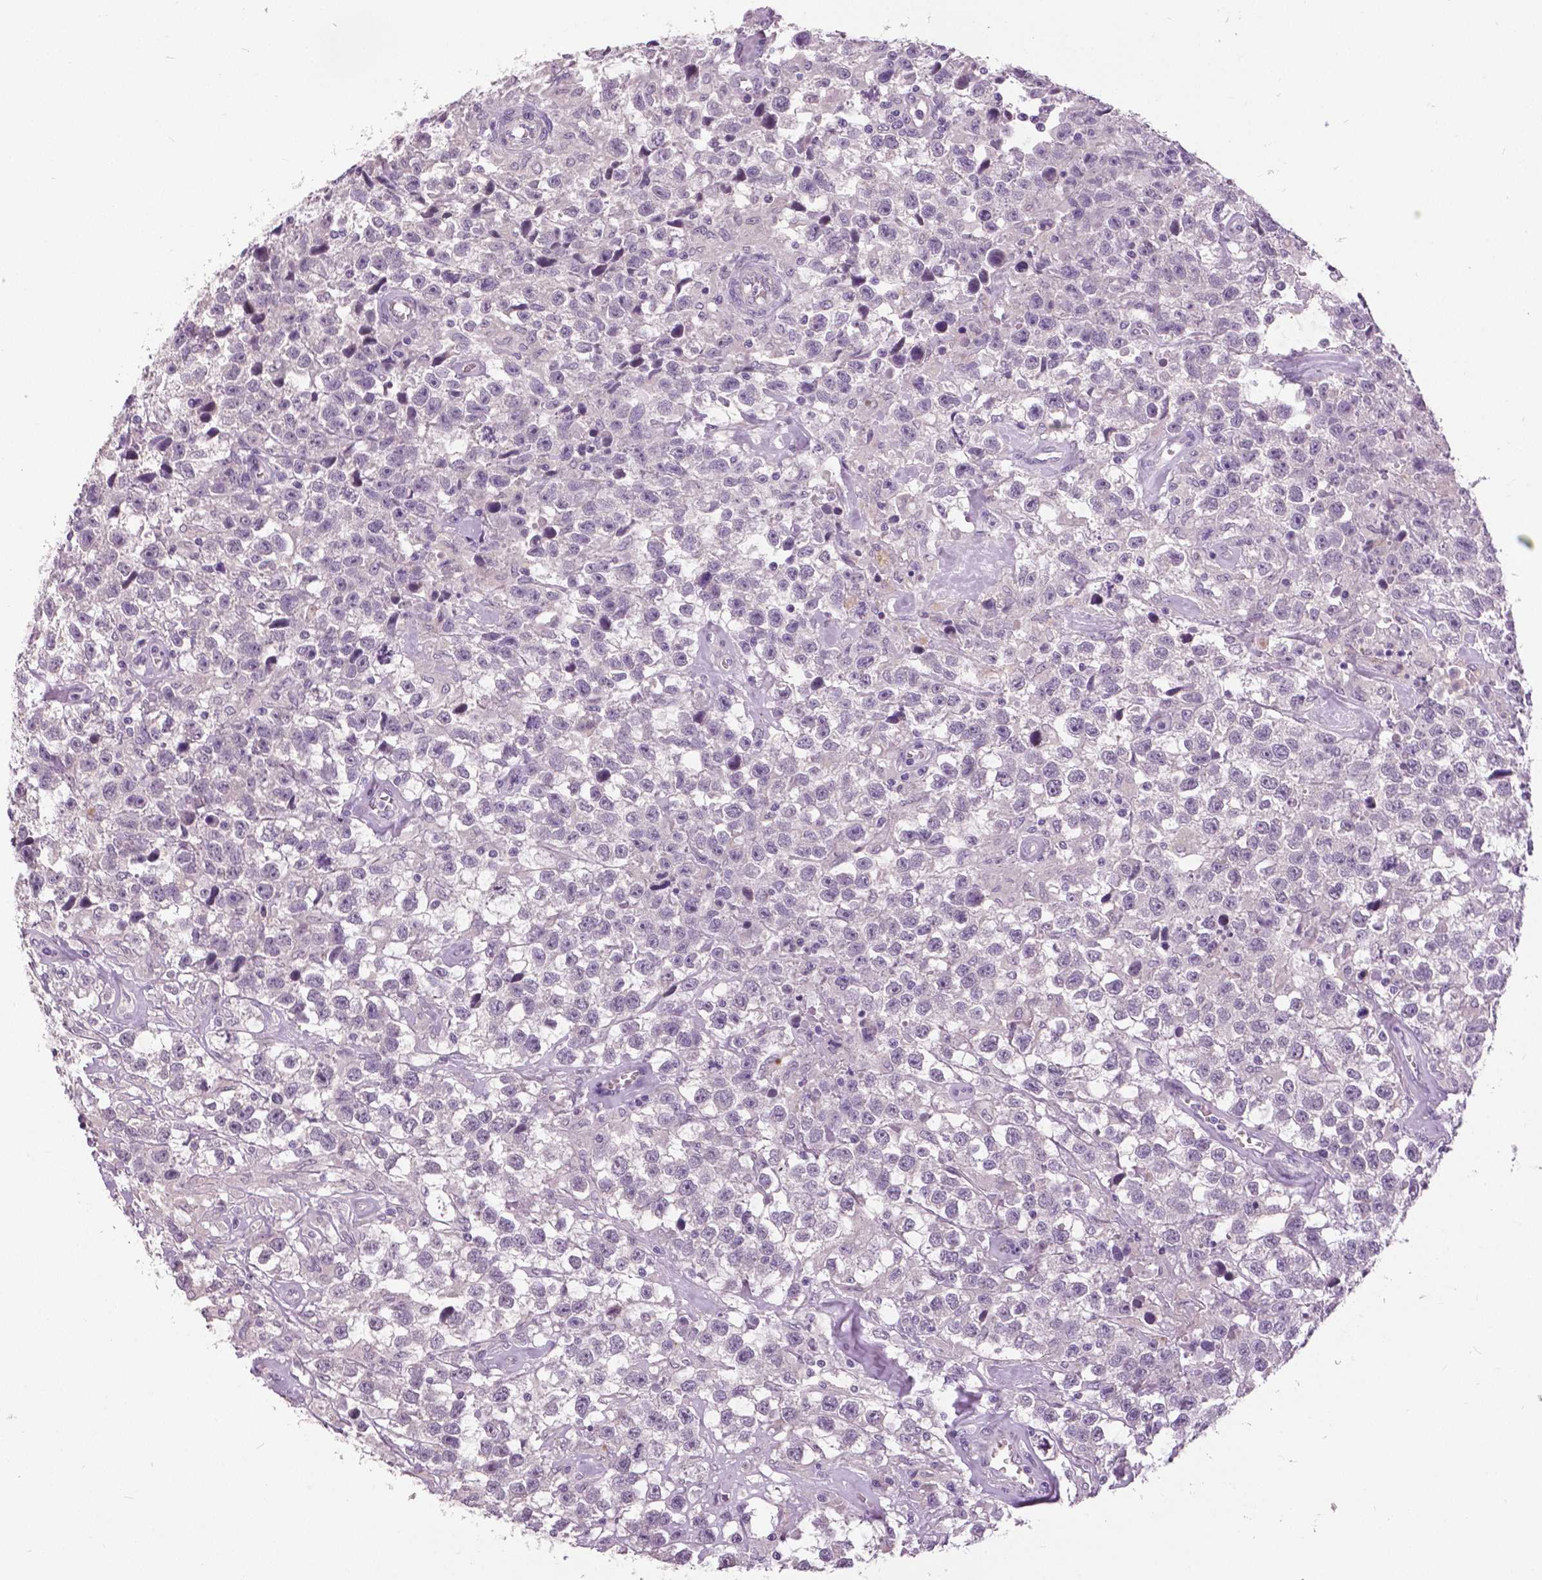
{"staining": {"intensity": "negative", "quantity": "none", "location": "none"}, "tissue": "testis cancer", "cell_type": "Tumor cells", "image_type": "cancer", "snomed": [{"axis": "morphology", "description": "Seminoma, NOS"}, {"axis": "topography", "description": "Testis"}], "caption": "Tumor cells are negative for brown protein staining in testis seminoma.", "gene": "FOXA1", "patient": {"sex": "male", "age": 43}}